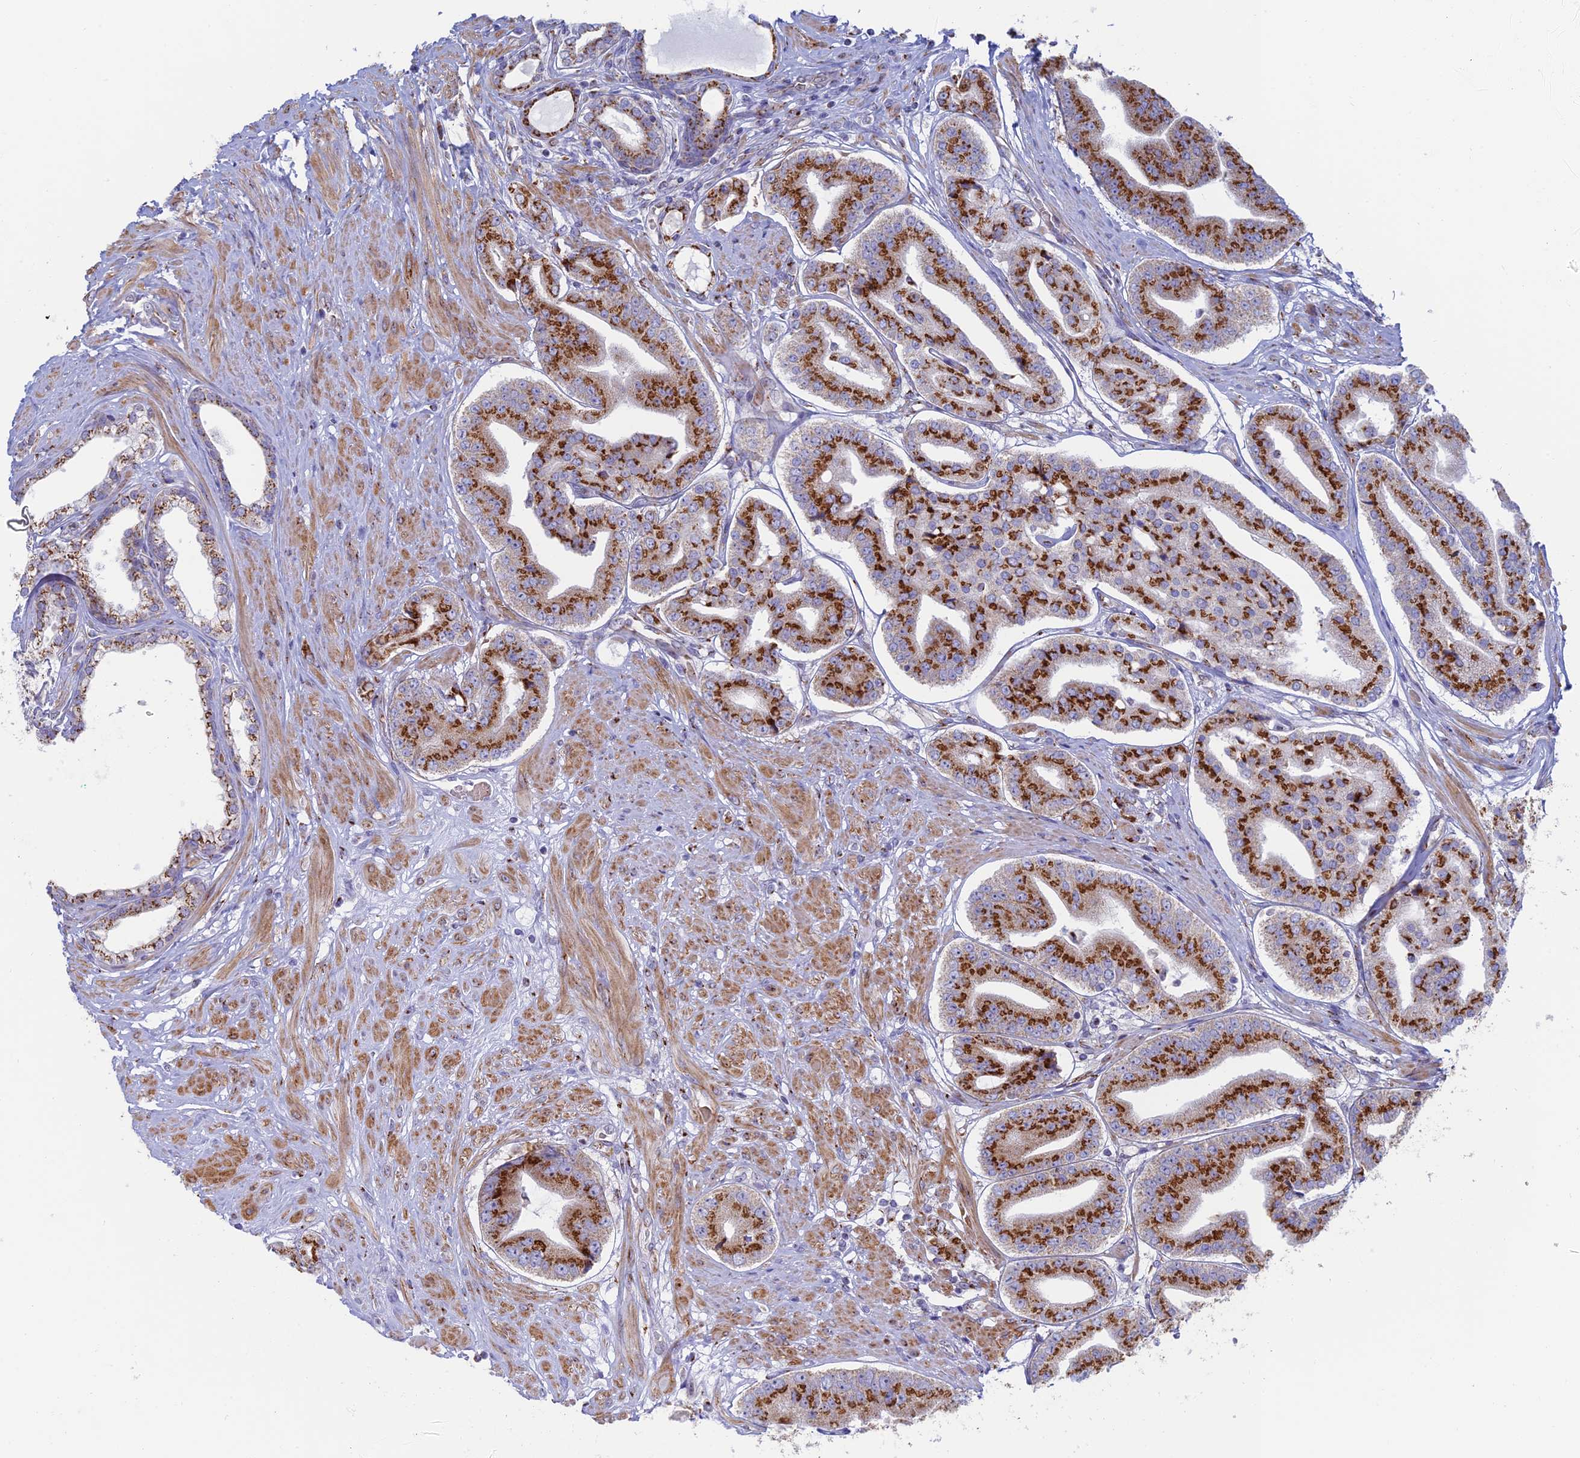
{"staining": {"intensity": "strong", "quantity": ">75%", "location": "cytoplasmic/membranous"}, "tissue": "prostate cancer", "cell_type": "Tumor cells", "image_type": "cancer", "snomed": [{"axis": "morphology", "description": "Adenocarcinoma, High grade"}, {"axis": "topography", "description": "Prostate"}], "caption": "High-magnification brightfield microscopy of prostate cancer (high-grade adenocarcinoma) stained with DAB (3,3'-diaminobenzidine) (brown) and counterstained with hematoxylin (blue). tumor cells exhibit strong cytoplasmic/membranous expression is identified in approximately>75% of cells.", "gene": "HS2ST1", "patient": {"sex": "male", "age": 63}}